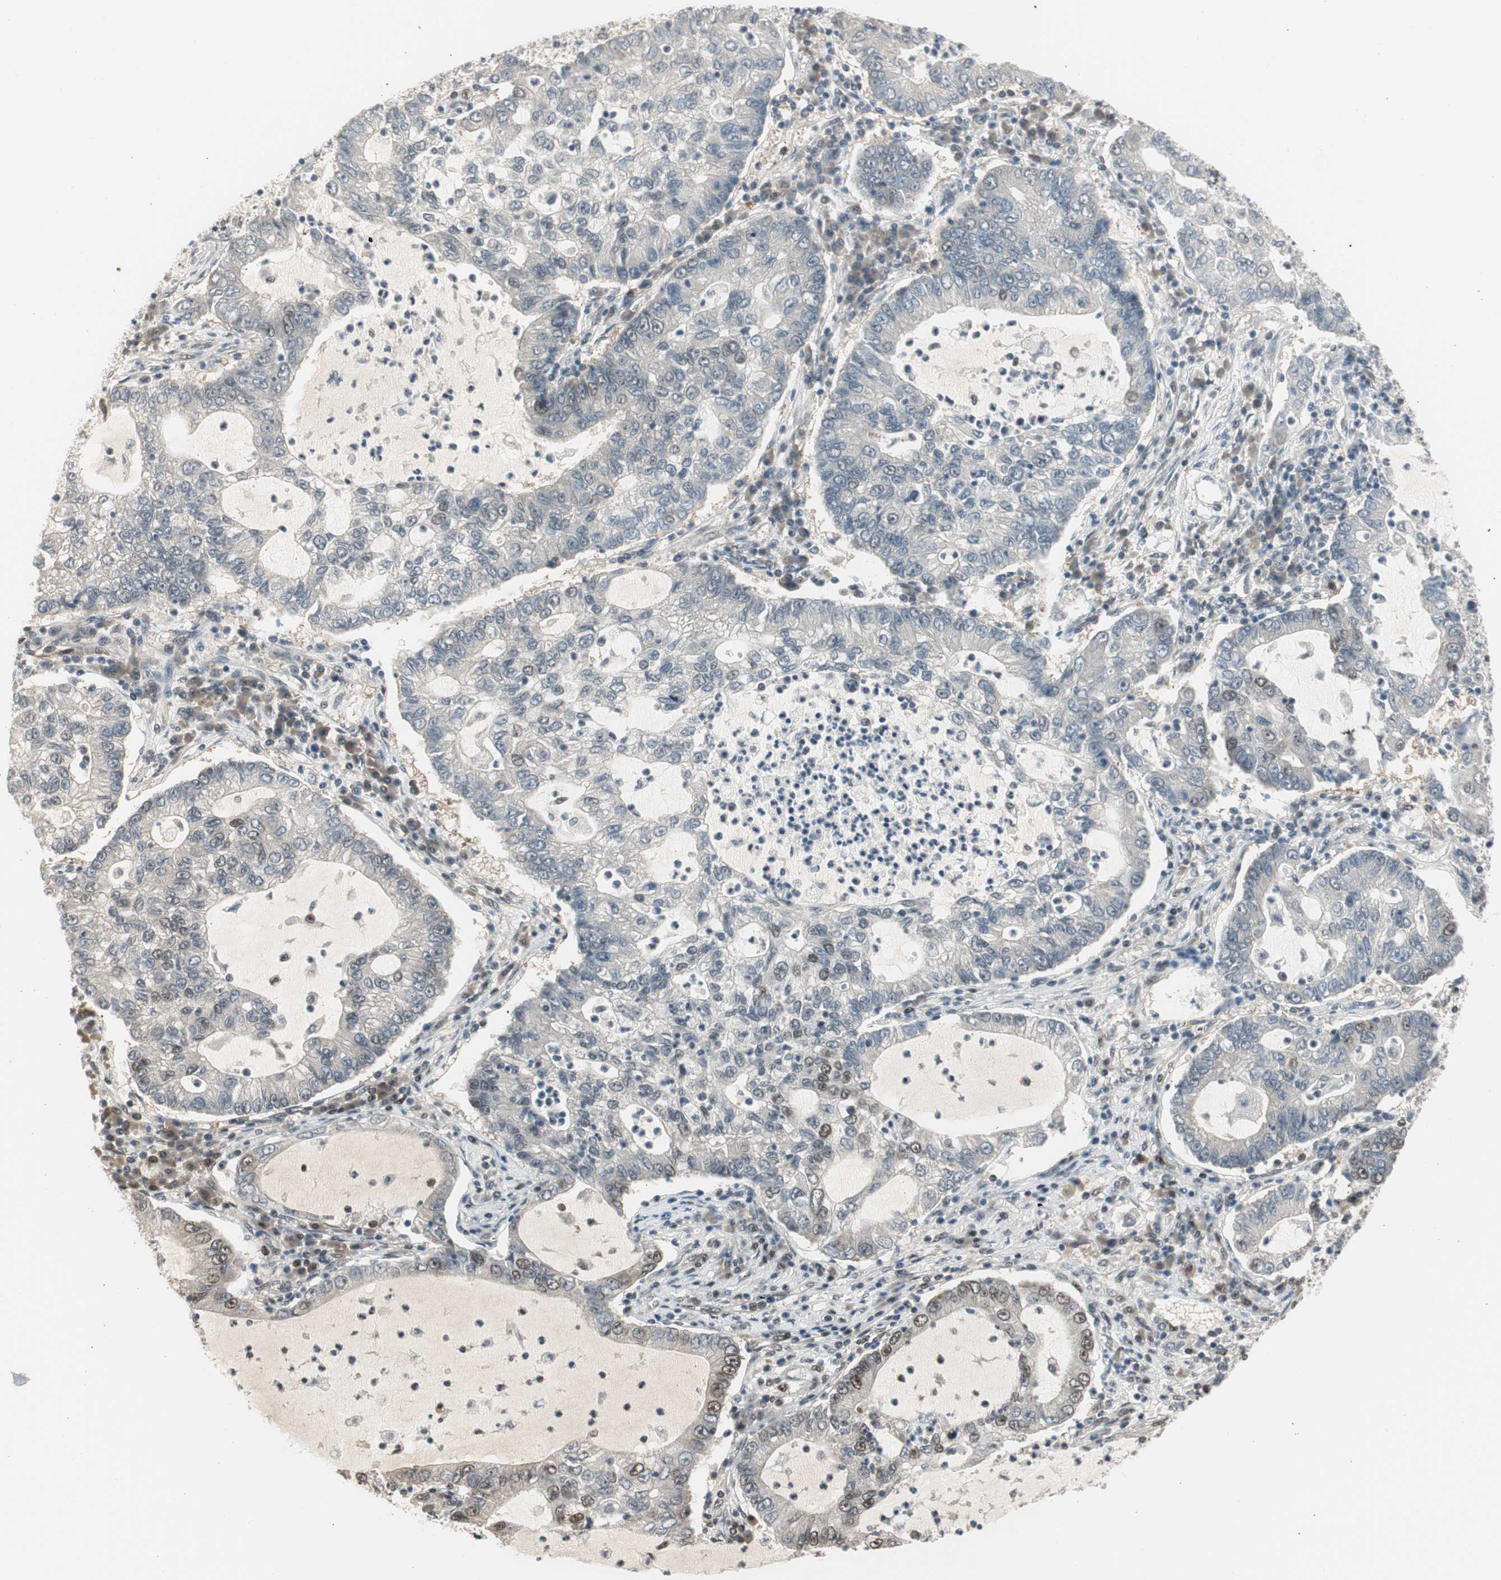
{"staining": {"intensity": "negative", "quantity": "none", "location": "none"}, "tissue": "lung cancer", "cell_type": "Tumor cells", "image_type": "cancer", "snomed": [{"axis": "morphology", "description": "Adenocarcinoma, NOS"}, {"axis": "topography", "description": "Lung"}], "caption": "Tumor cells are negative for protein expression in human lung cancer (adenocarcinoma).", "gene": "LONP2", "patient": {"sex": "female", "age": 51}}